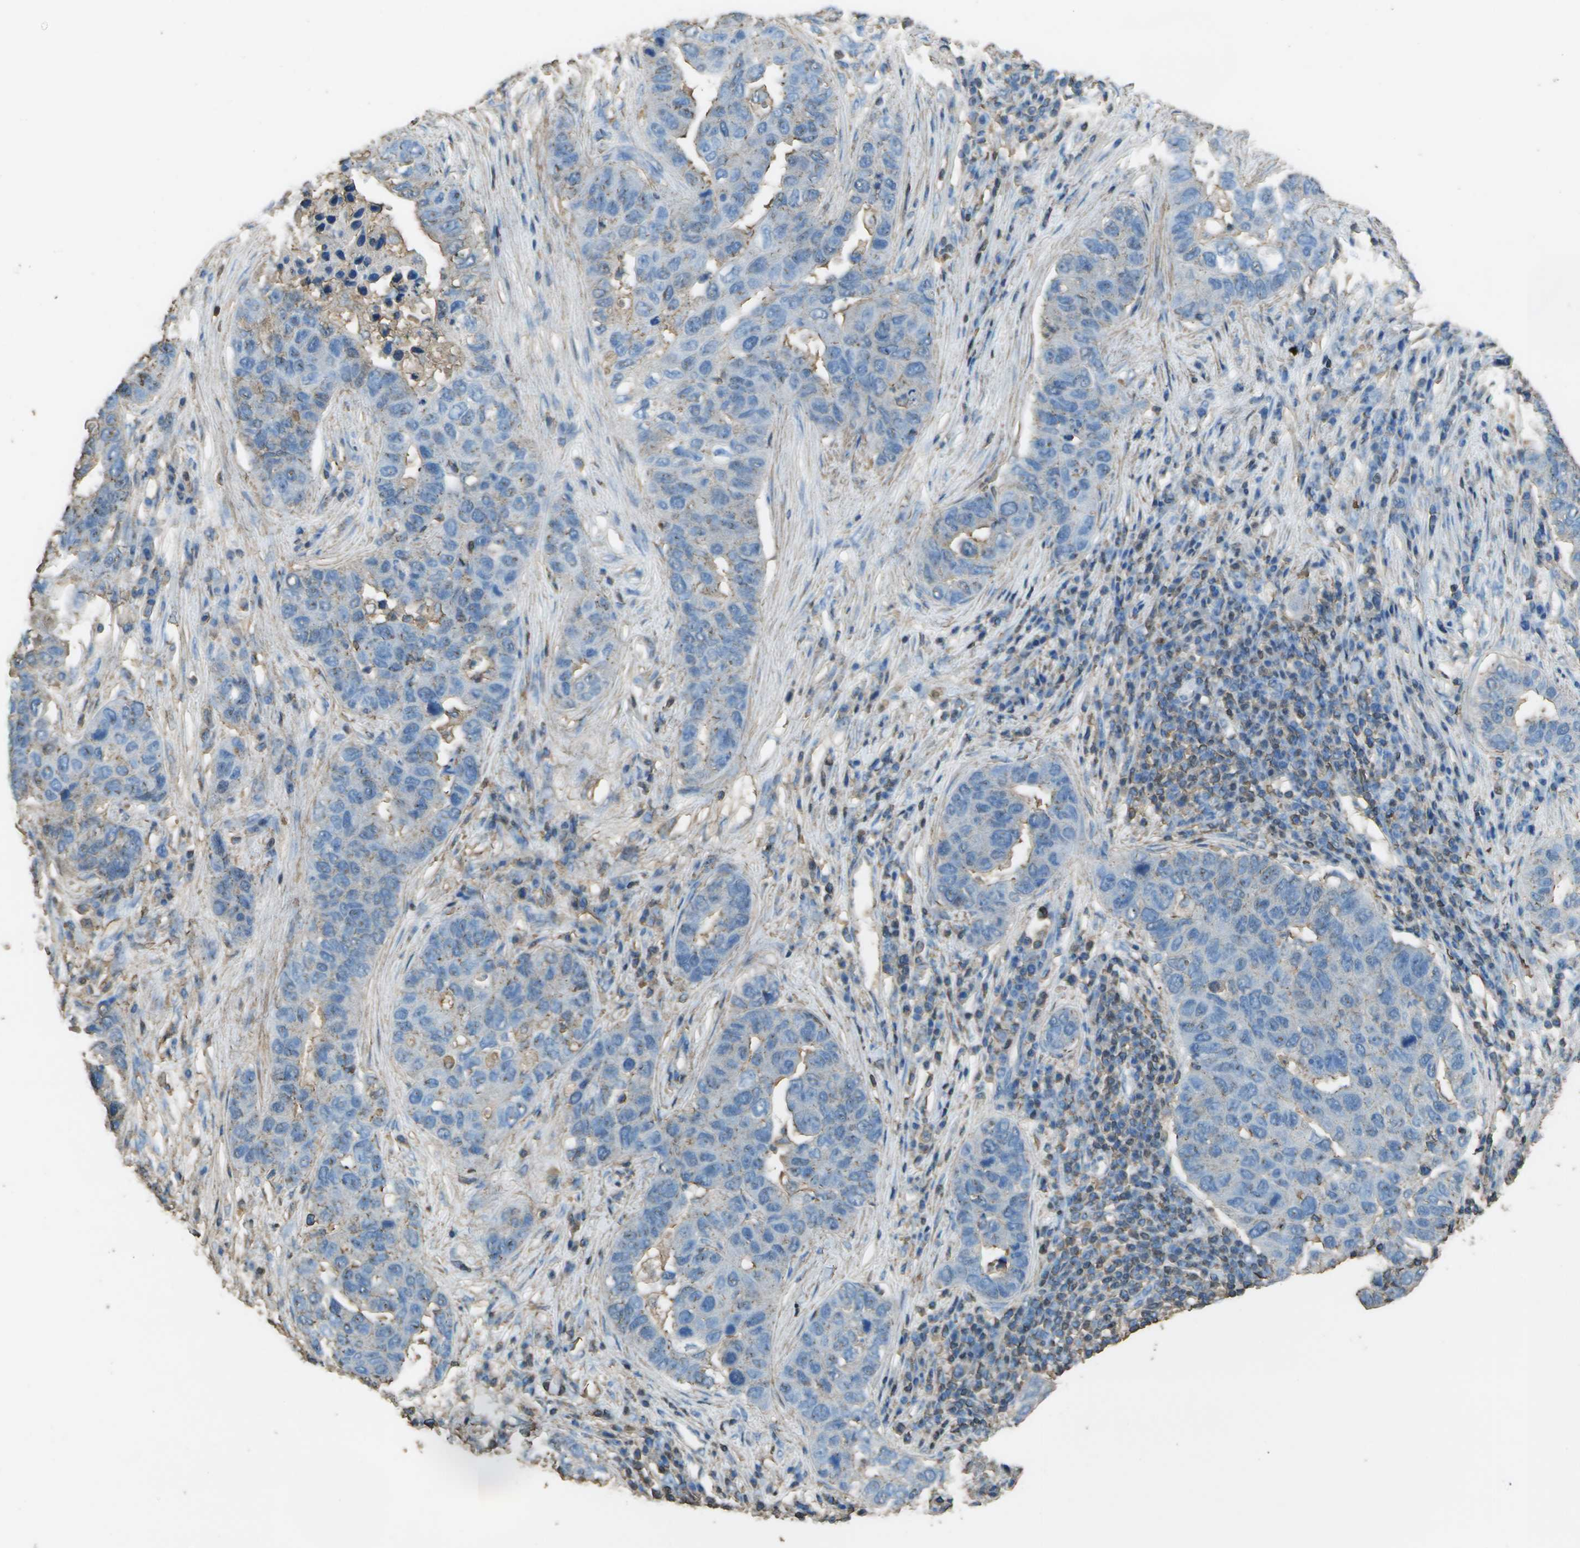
{"staining": {"intensity": "negative", "quantity": "none", "location": "none"}, "tissue": "pancreatic cancer", "cell_type": "Tumor cells", "image_type": "cancer", "snomed": [{"axis": "morphology", "description": "Adenocarcinoma, NOS"}, {"axis": "topography", "description": "Pancreas"}], "caption": "This is an immunohistochemistry photomicrograph of human adenocarcinoma (pancreatic). There is no positivity in tumor cells.", "gene": "CYP4F11", "patient": {"sex": "female", "age": 61}}